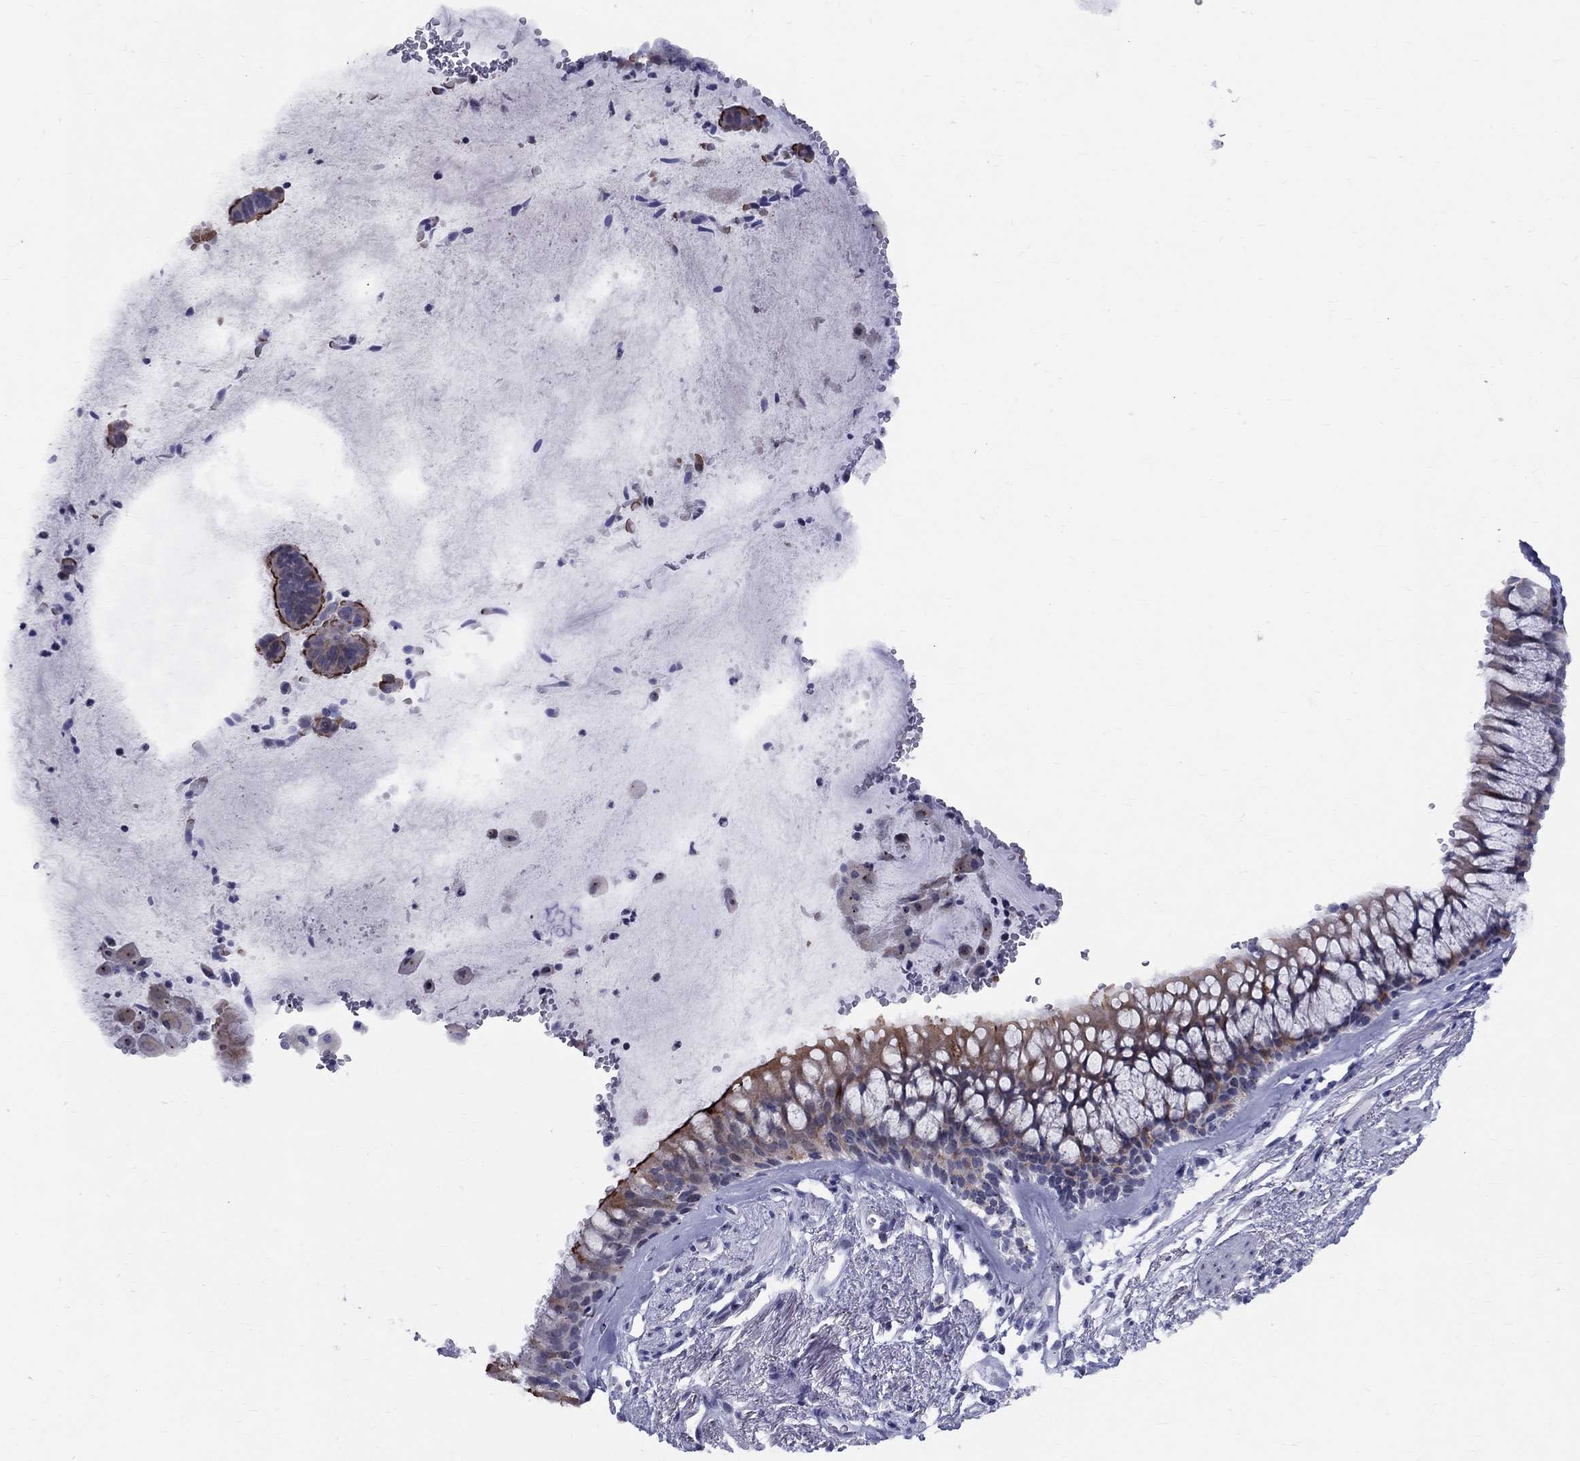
{"staining": {"intensity": "moderate", "quantity": "25%-75%", "location": "cytoplasmic/membranous"}, "tissue": "bronchus", "cell_type": "Respiratory epithelial cells", "image_type": "normal", "snomed": [{"axis": "morphology", "description": "Normal tissue, NOS"}, {"axis": "topography", "description": "Bronchus"}, {"axis": "topography", "description": "Lung"}], "caption": "Protein analysis of unremarkable bronchus demonstrates moderate cytoplasmic/membranous expression in about 25%-75% of respiratory epithelial cells. (DAB IHC, brown staining for protein, blue staining for nuclei).", "gene": "CEP43", "patient": {"sex": "female", "age": 57}}